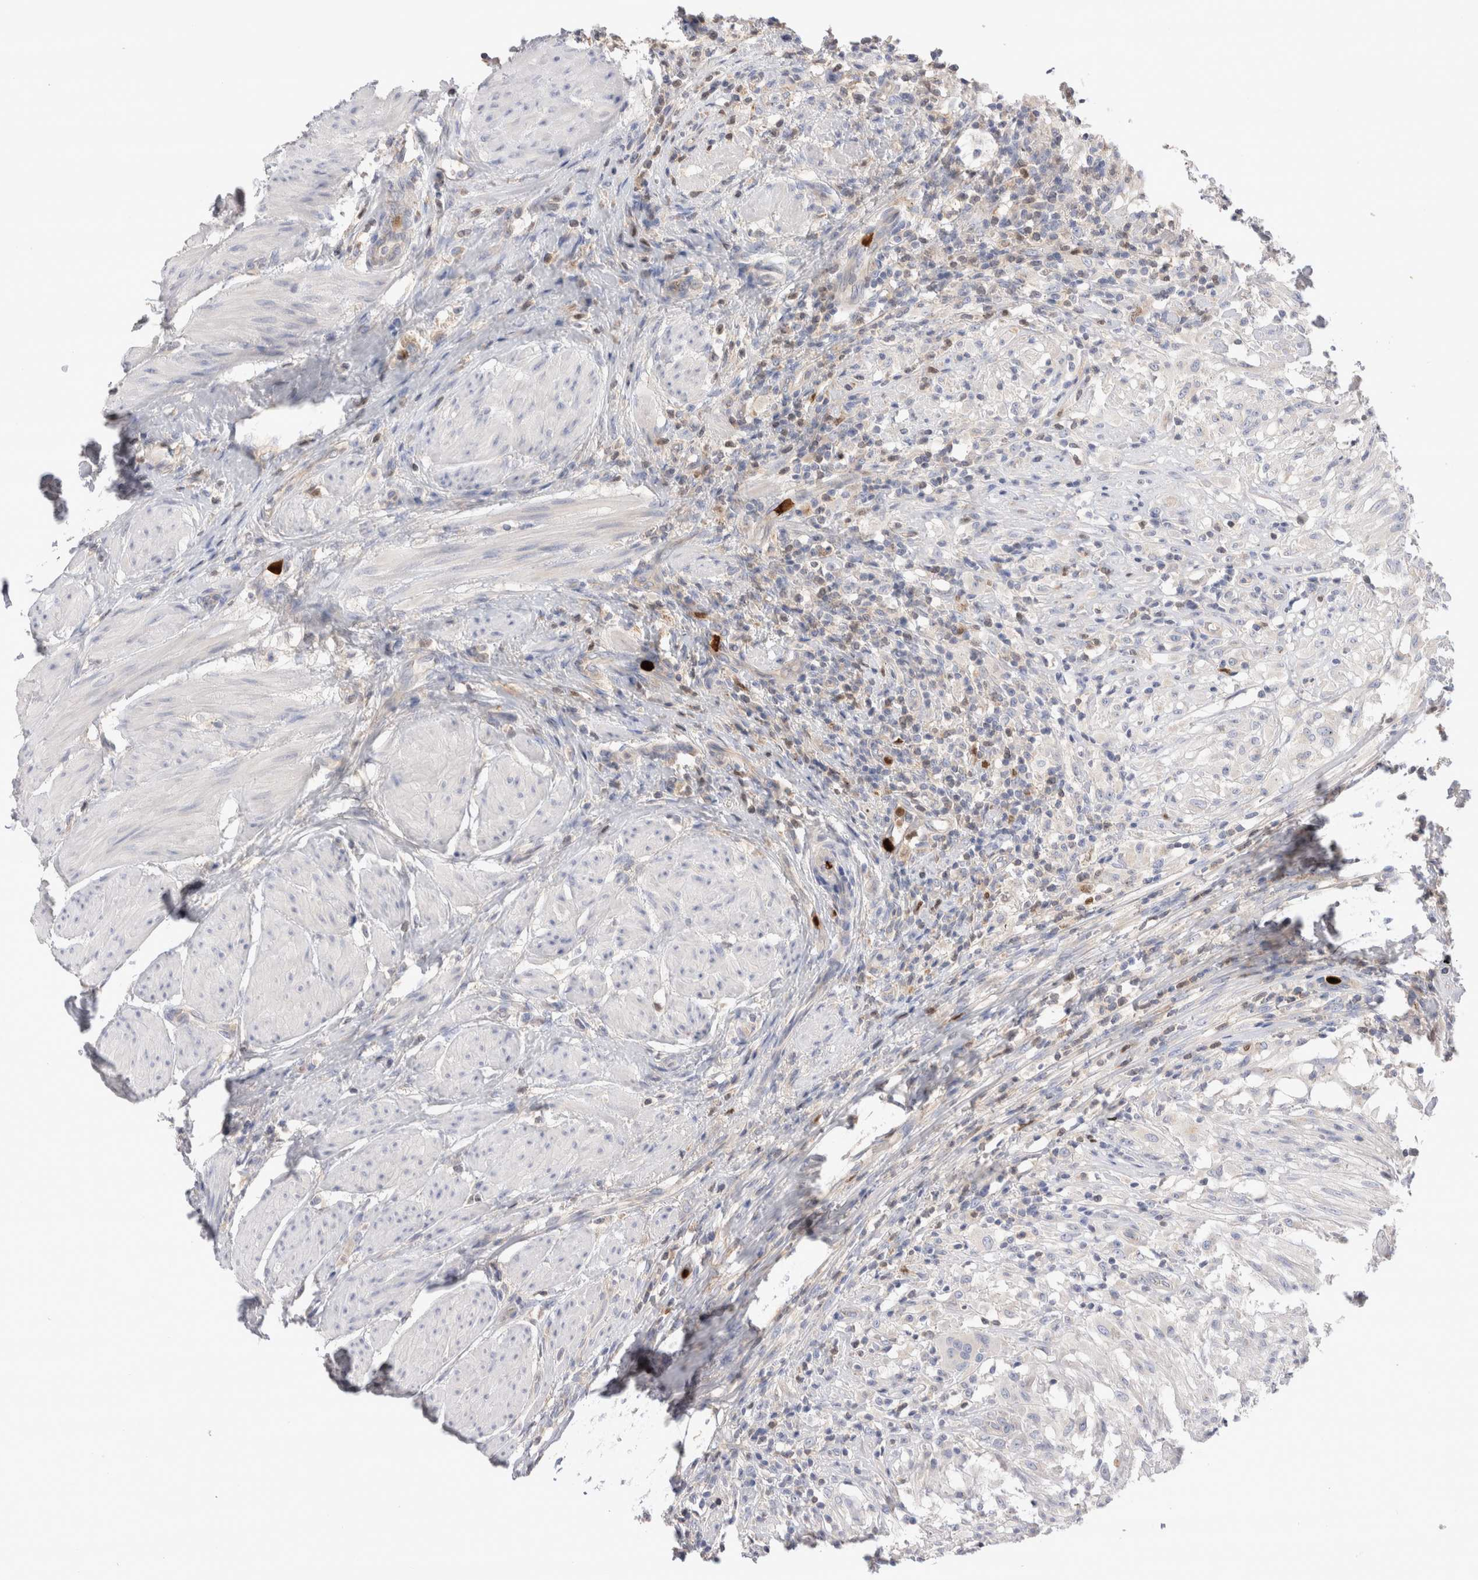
{"staining": {"intensity": "negative", "quantity": "none", "location": "none"}, "tissue": "urothelial cancer", "cell_type": "Tumor cells", "image_type": "cancer", "snomed": [{"axis": "morphology", "description": "Normal tissue, NOS"}, {"axis": "morphology", "description": "Urothelial carcinoma, Low grade"}, {"axis": "topography", "description": "Smooth muscle"}, {"axis": "topography", "description": "Urinary bladder"}], "caption": "A high-resolution histopathology image shows immunohistochemistry staining of low-grade urothelial carcinoma, which reveals no significant staining in tumor cells.", "gene": "NXT2", "patient": {"sex": "male", "age": 60}}